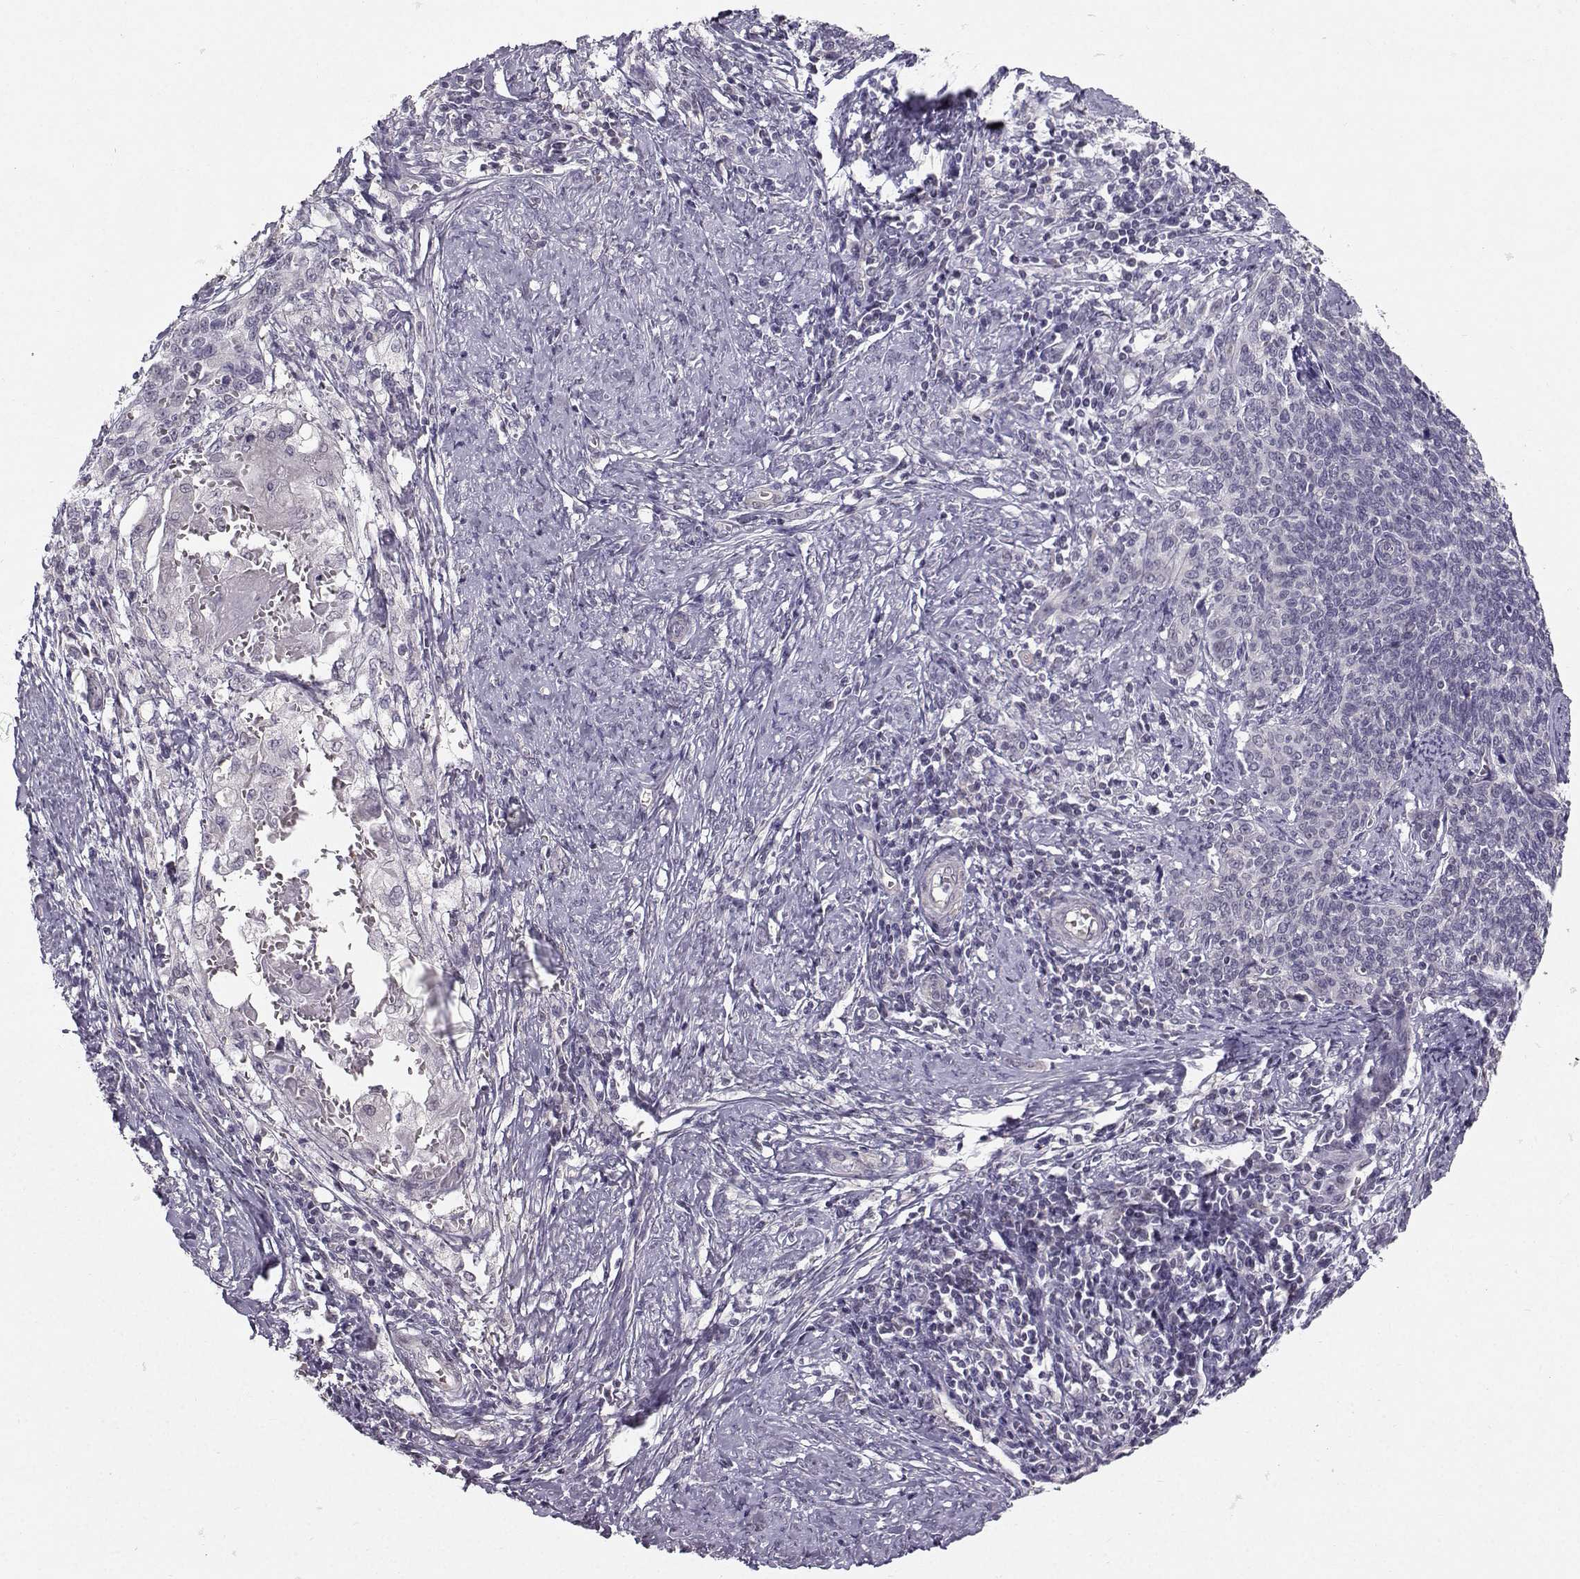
{"staining": {"intensity": "negative", "quantity": "none", "location": "none"}, "tissue": "cervical cancer", "cell_type": "Tumor cells", "image_type": "cancer", "snomed": [{"axis": "morphology", "description": "Squamous cell carcinoma, NOS"}, {"axis": "topography", "description": "Cervix"}], "caption": "Immunohistochemical staining of cervical squamous cell carcinoma exhibits no significant positivity in tumor cells.", "gene": "TSPYL5", "patient": {"sex": "female", "age": 39}}